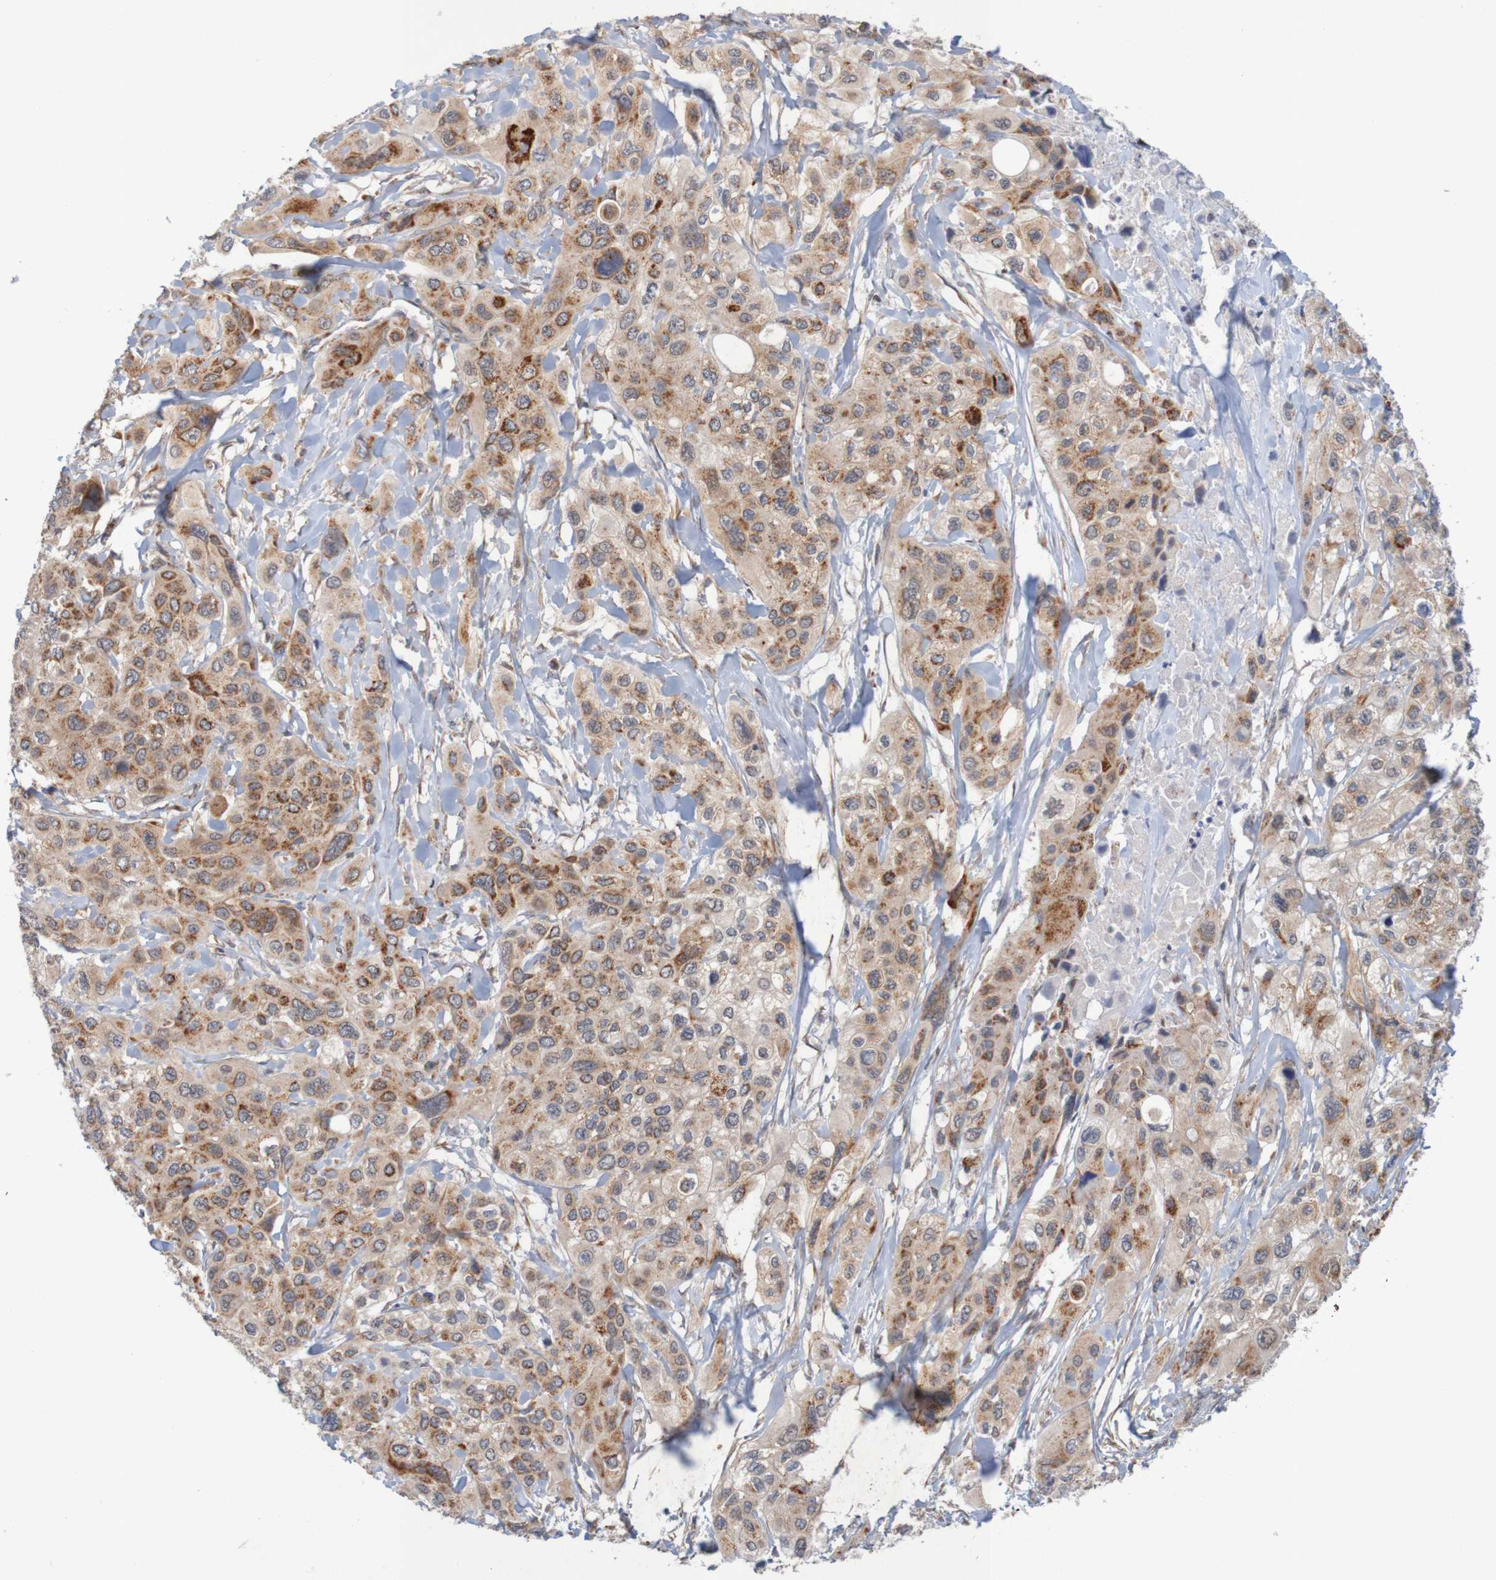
{"staining": {"intensity": "strong", "quantity": ">75%", "location": "cytoplasmic/membranous"}, "tissue": "pancreatic cancer", "cell_type": "Tumor cells", "image_type": "cancer", "snomed": [{"axis": "morphology", "description": "Adenocarcinoma, NOS"}, {"axis": "topography", "description": "Pancreas"}], "caption": "Strong cytoplasmic/membranous protein positivity is appreciated in about >75% of tumor cells in pancreatic cancer.", "gene": "NAV2", "patient": {"sex": "male", "age": 73}}